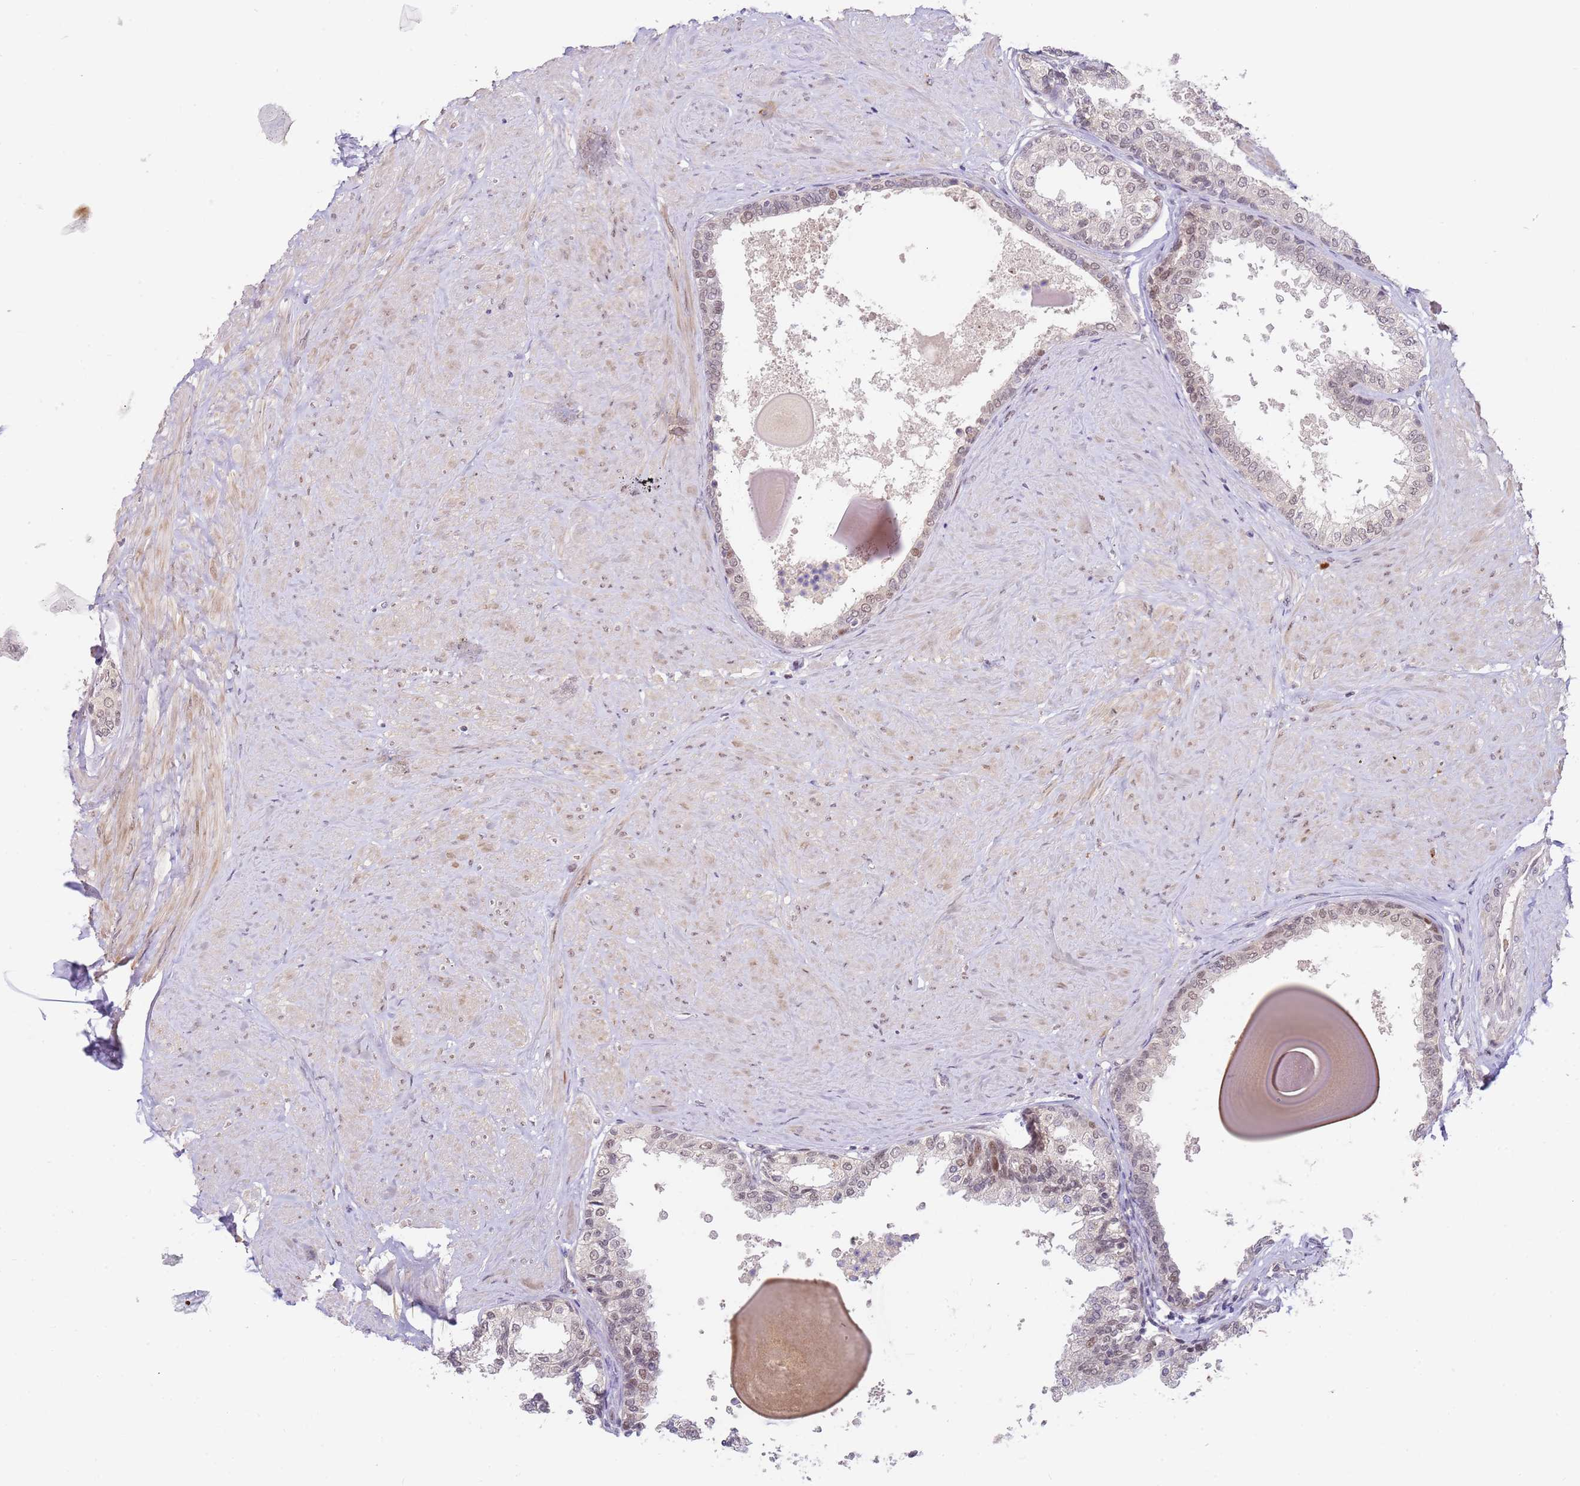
{"staining": {"intensity": "moderate", "quantity": "25%-75%", "location": "nuclear"}, "tissue": "prostate", "cell_type": "Glandular cells", "image_type": "normal", "snomed": [{"axis": "morphology", "description": "Normal tissue, NOS"}, {"axis": "topography", "description": "Prostate"}], "caption": "IHC of benign prostate displays medium levels of moderate nuclear positivity in approximately 25%-75% of glandular cells.", "gene": "LGALSL", "patient": {"sex": "male", "age": 48}}